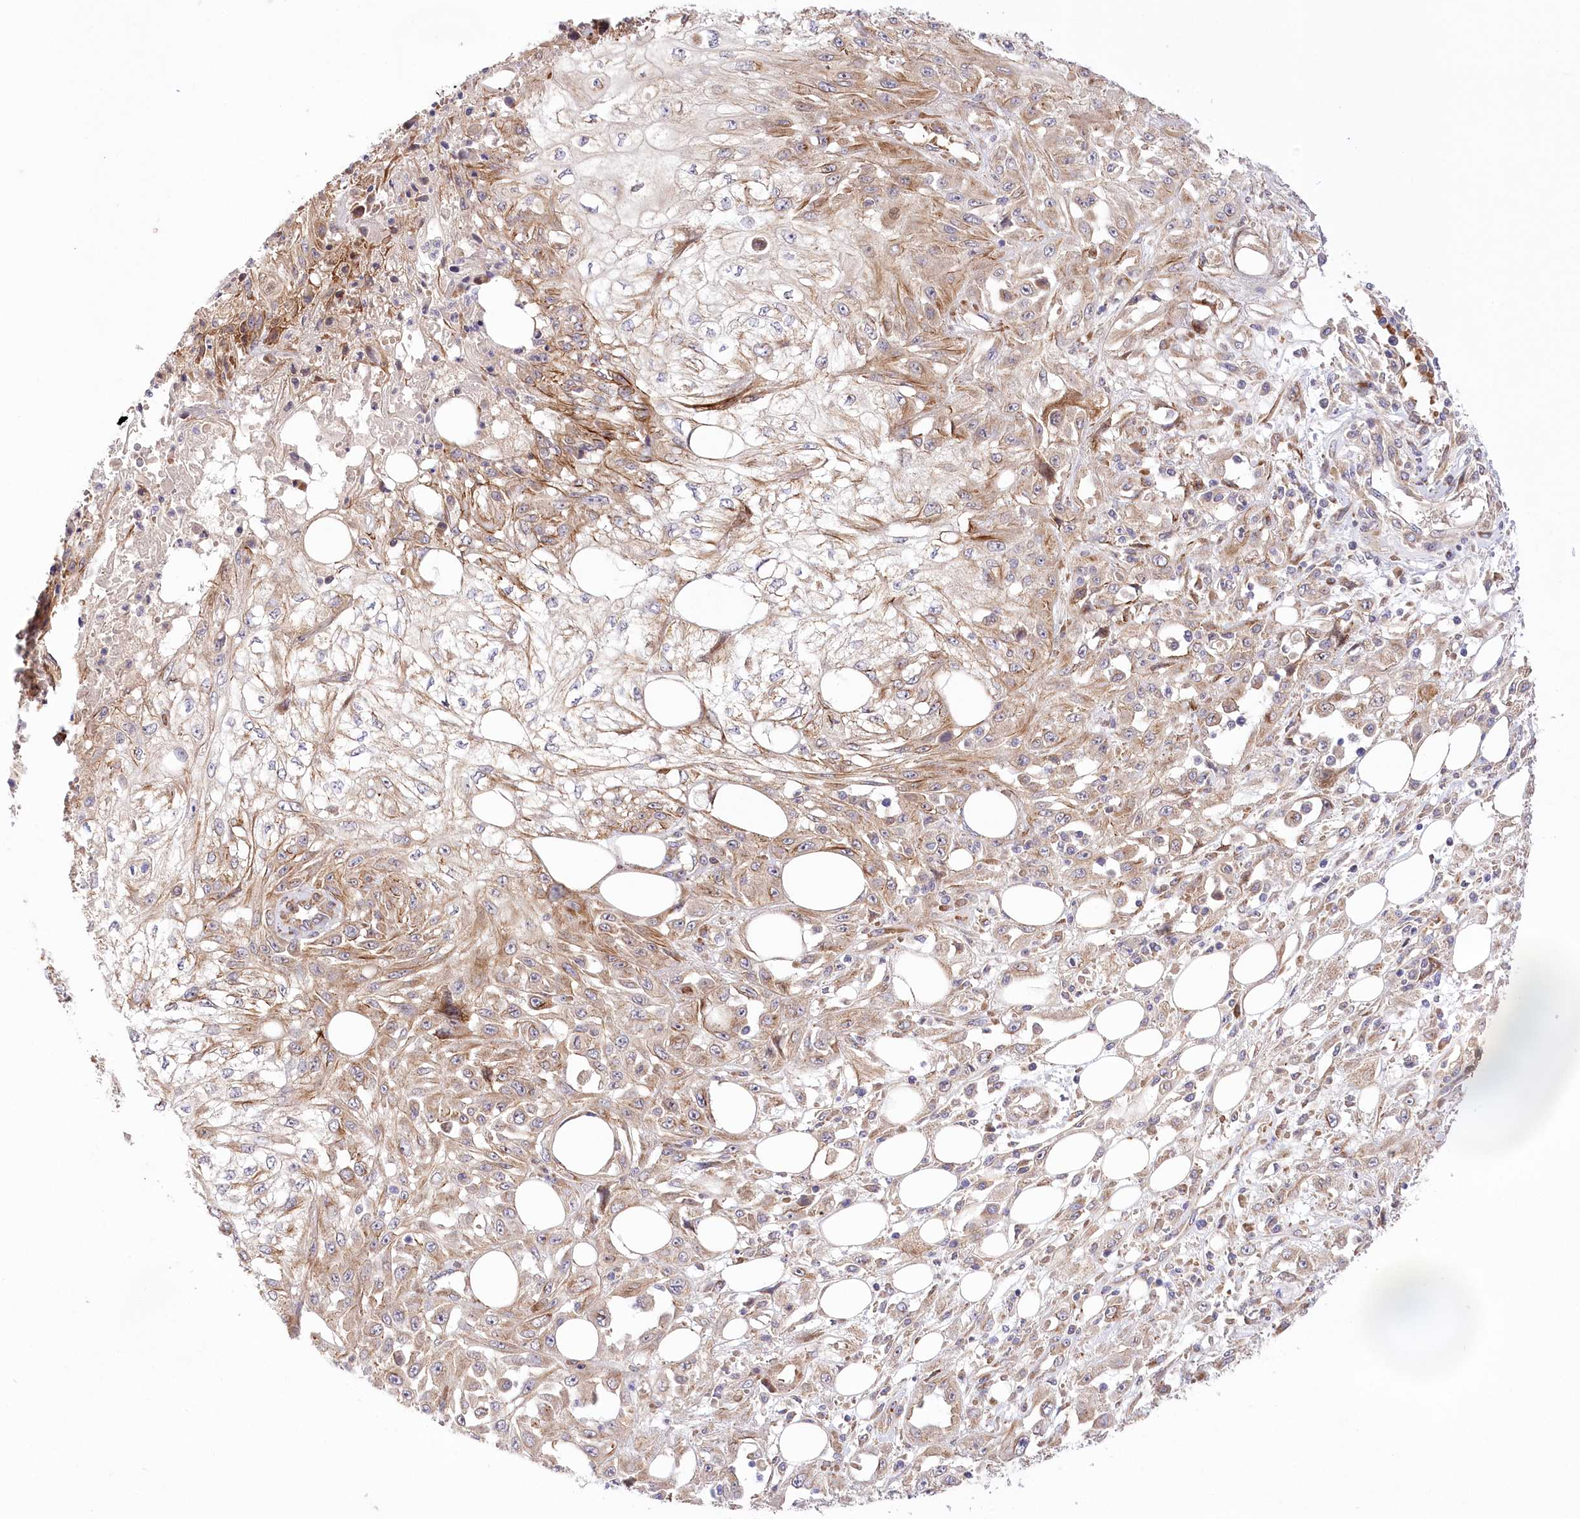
{"staining": {"intensity": "weak", "quantity": "<25%", "location": "cytoplasmic/membranous"}, "tissue": "skin cancer", "cell_type": "Tumor cells", "image_type": "cancer", "snomed": [{"axis": "morphology", "description": "Squamous cell carcinoma, NOS"}, {"axis": "morphology", "description": "Squamous cell carcinoma, metastatic, NOS"}, {"axis": "topography", "description": "Skin"}, {"axis": "topography", "description": "Lymph node"}], "caption": "Immunohistochemistry of skin cancer (squamous cell carcinoma) displays no positivity in tumor cells.", "gene": "TRUB1", "patient": {"sex": "male", "age": 75}}